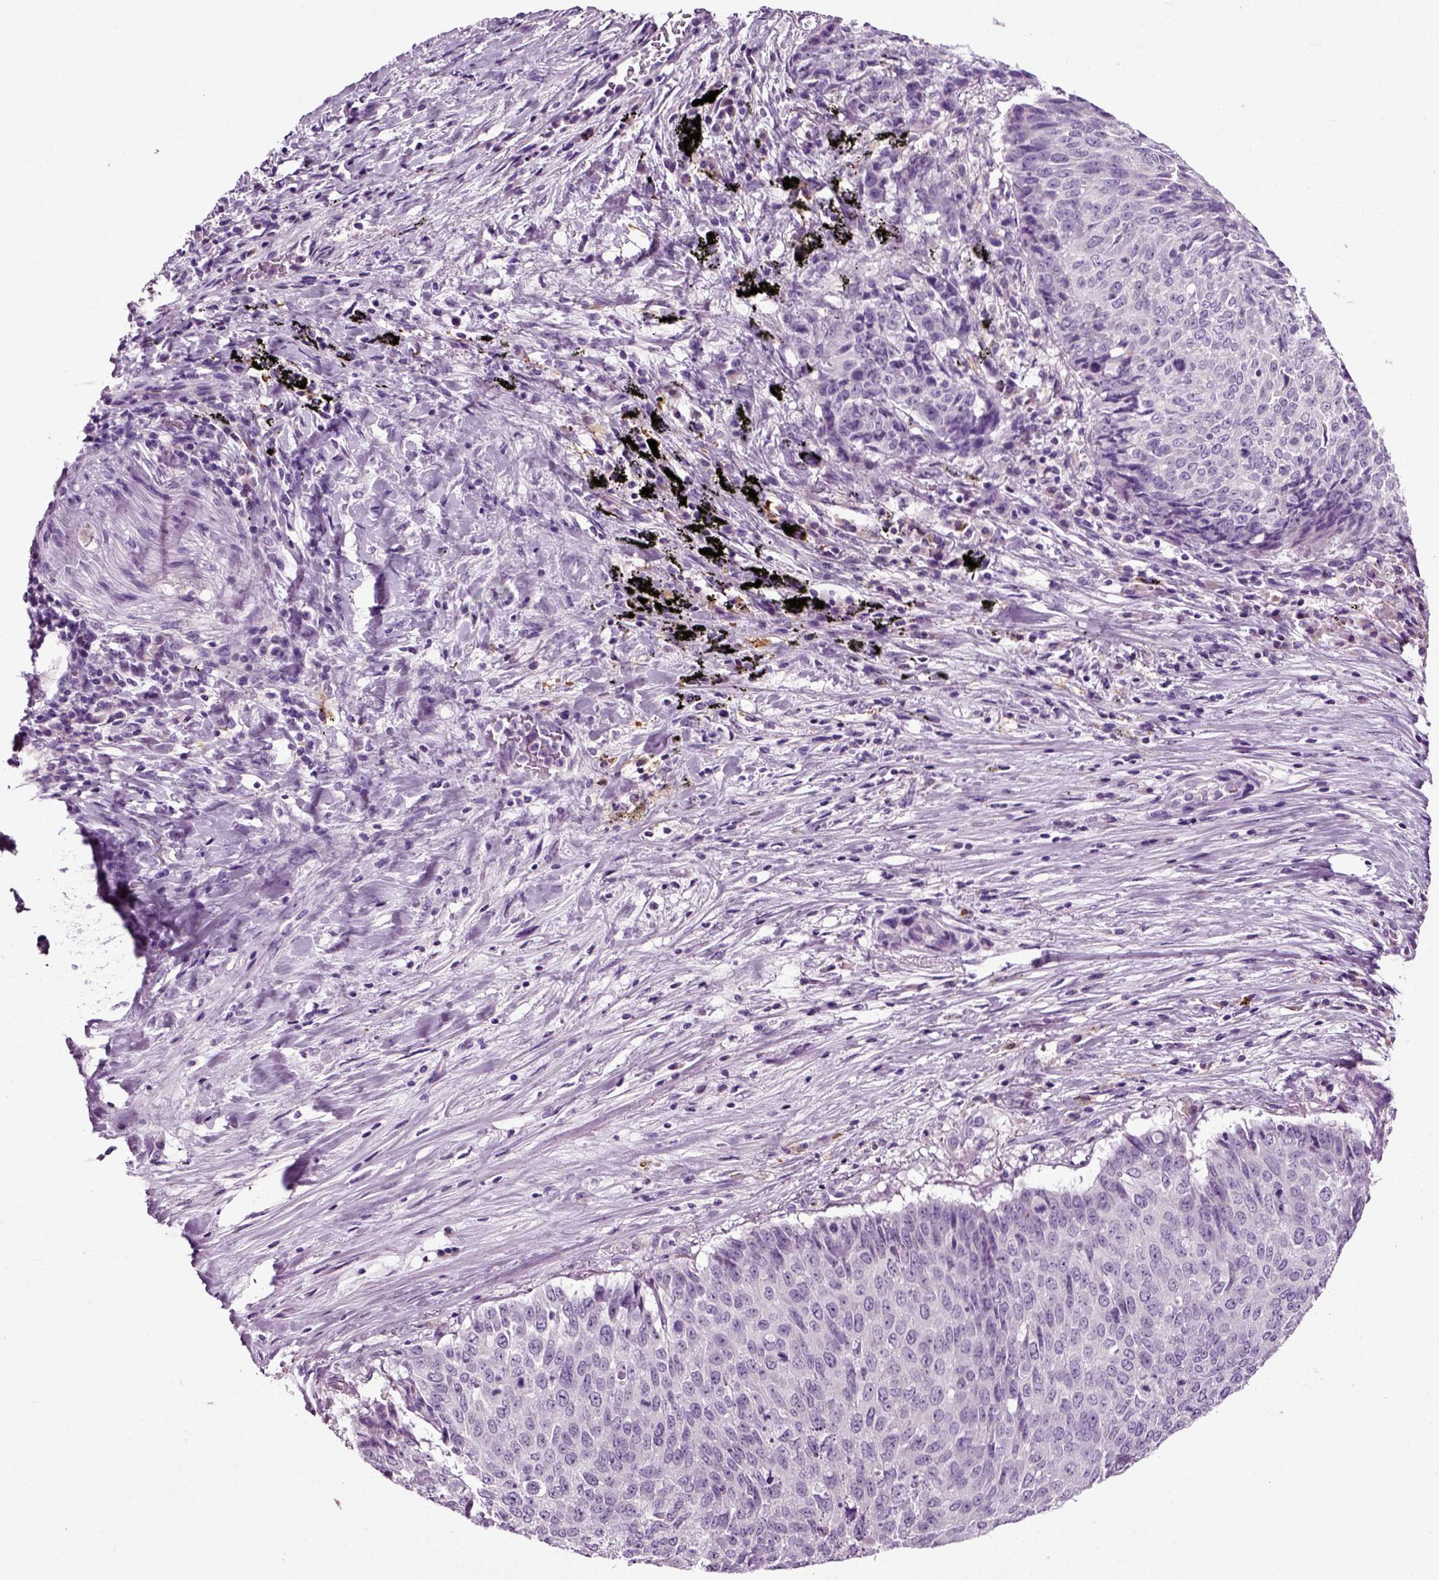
{"staining": {"intensity": "negative", "quantity": "none", "location": "none"}, "tissue": "lung cancer", "cell_type": "Tumor cells", "image_type": "cancer", "snomed": [{"axis": "morphology", "description": "Normal tissue, NOS"}, {"axis": "morphology", "description": "Squamous cell carcinoma, NOS"}, {"axis": "topography", "description": "Bronchus"}, {"axis": "topography", "description": "Lung"}], "caption": "Lung cancer (squamous cell carcinoma) stained for a protein using IHC displays no staining tumor cells.", "gene": "DNAH10", "patient": {"sex": "male", "age": 64}}